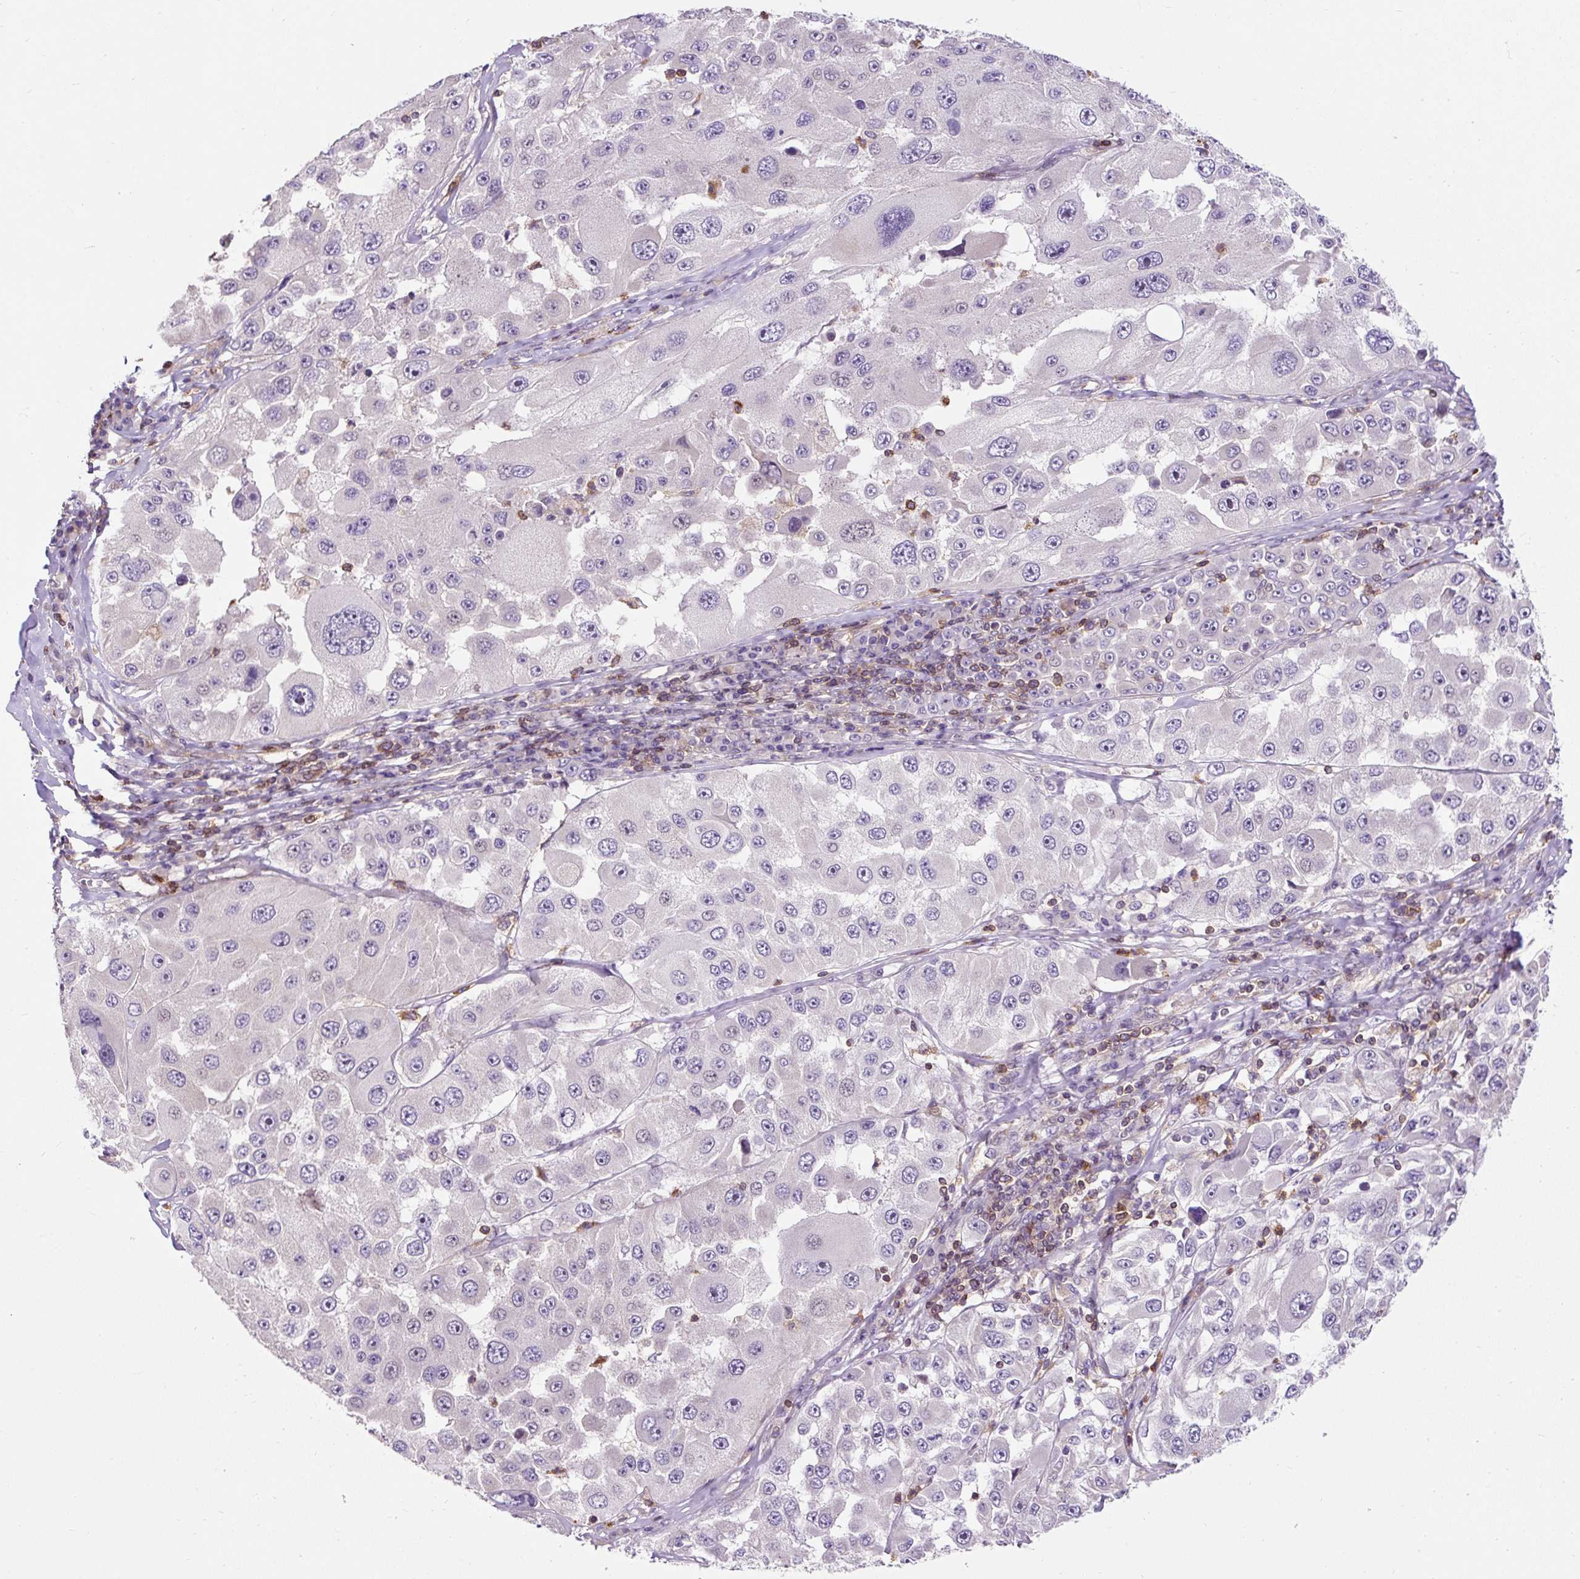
{"staining": {"intensity": "negative", "quantity": "none", "location": "none"}, "tissue": "melanoma", "cell_type": "Tumor cells", "image_type": "cancer", "snomed": [{"axis": "morphology", "description": "Malignant melanoma, Metastatic site"}, {"axis": "topography", "description": "Lymph node"}], "caption": "A histopathology image of malignant melanoma (metastatic site) stained for a protein demonstrates no brown staining in tumor cells. (DAB IHC visualized using brightfield microscopy, high magnification).", "gene": "CISD3", "patient": {"sex": "male", "age": 62}}